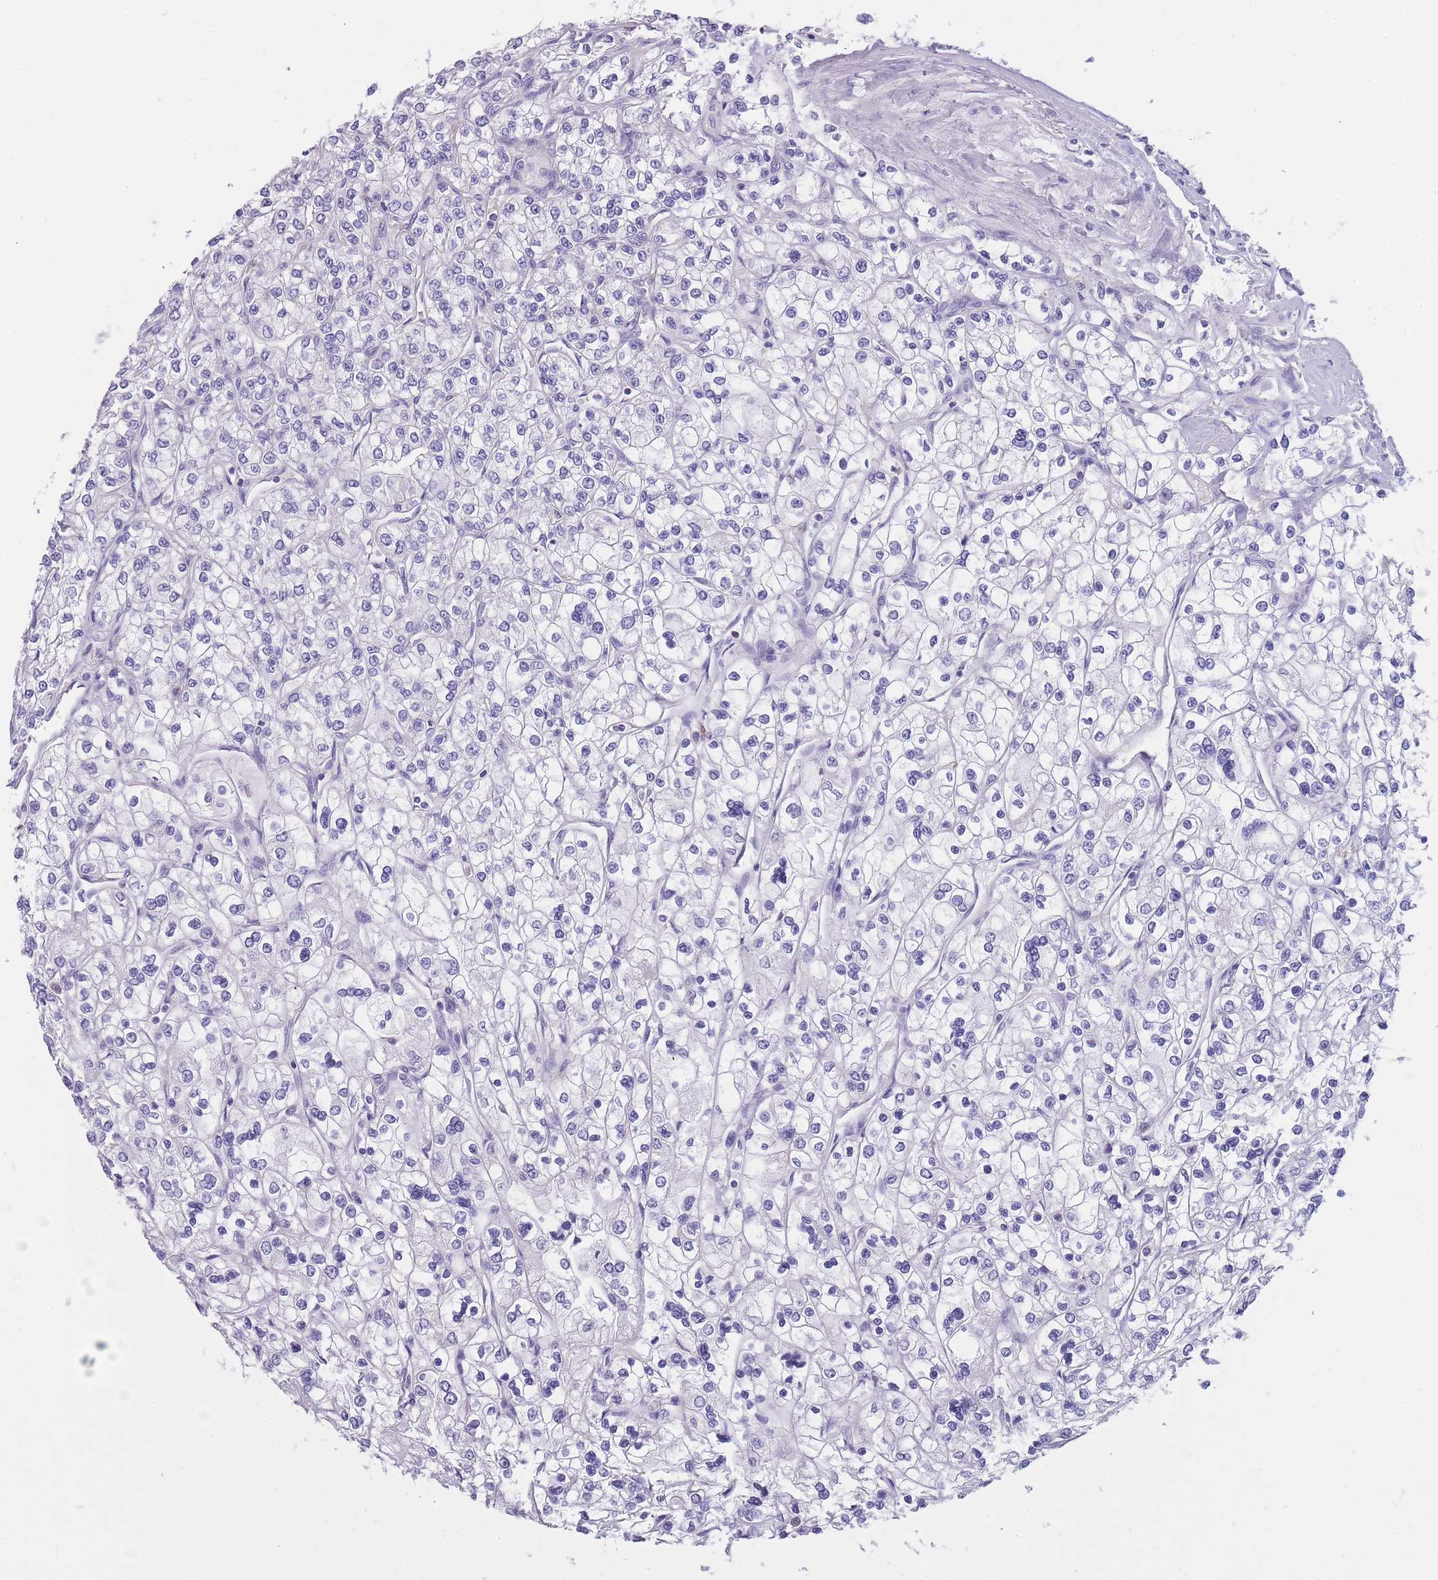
{"staining": {"intensity": "negative", "quantity": "none", "location": "none"}, "tissue": "renal cancer", "cell_type": "Tumor cells", "image_type": "cancer", "snomed": [{"axis": "morphology", "description": "Adenocarcinoma, NOS"}, {"axis": "topography", "description": "Kidney"}], "caption": "Tumor cells show no significant protein positivity in renal cancer.", "gene": "ZNF662", "patient": {"sex": "male", "age": 80}}